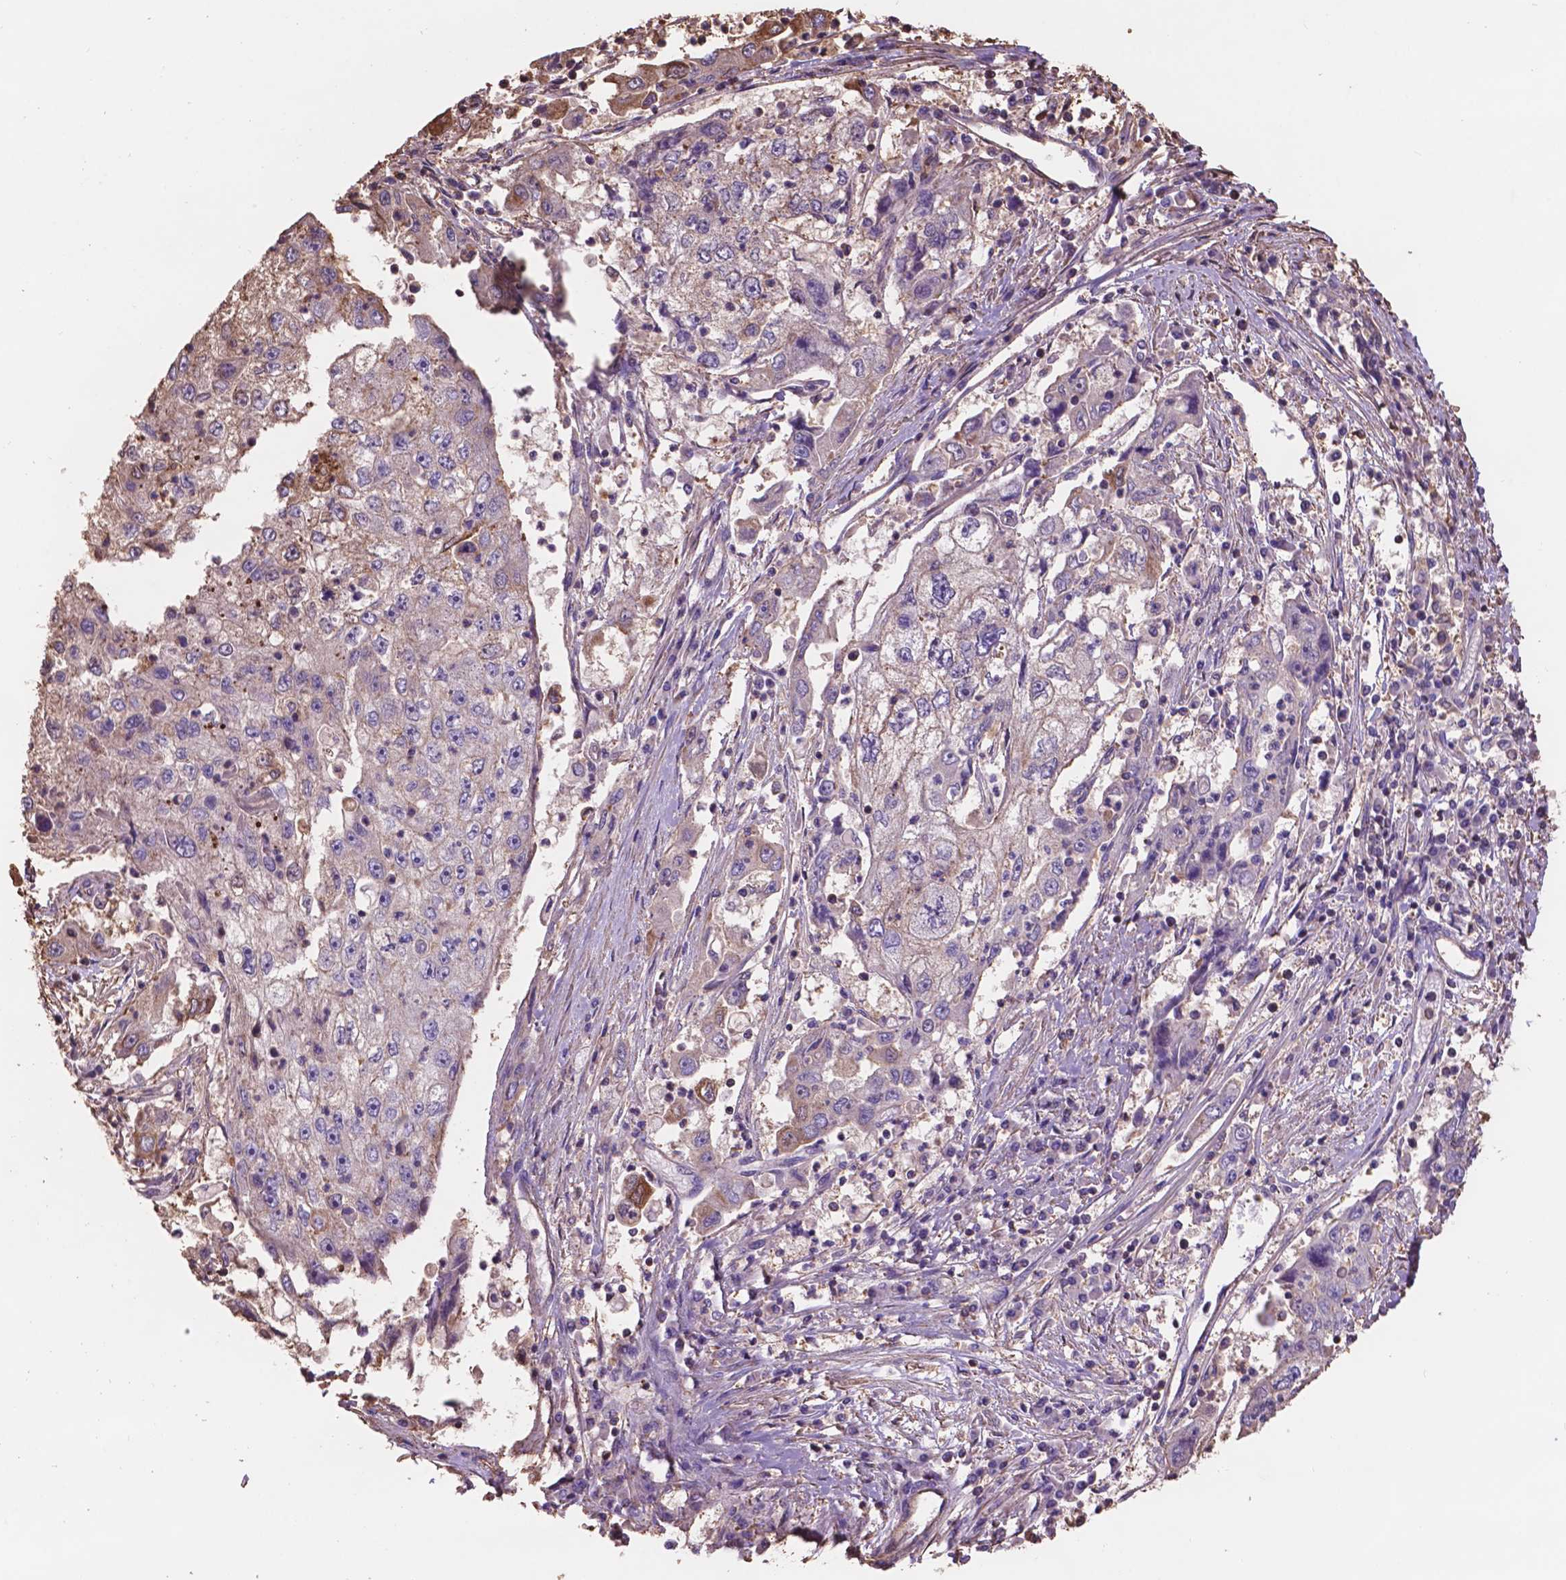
{"staining": {"intensity": "moderate", "quantity": "<25%", "location": "cytoplasmic/membranous"}, "tissue": "cervical cancer", "cell_type": "Tumor cells", "image_type": "cancer", "snomed": [{"axis": "morphology", "description": "Squamous cell carcinoma, NOS"}, {"axis": "topography", "description": "Cervix"}], "caption": "Immunohistochemistry (IHC) histopathology image of neoplastic tissue: human cervical squamous cell carcinoma stained using immunohistochemistry displays low levels of moderate protein expression localized specifically in the cytoplasmic/membranous of tumor cells, appearing as a cytoplasmic/membranous brown color.", "gene": "NIPA2", "patient": {"sex": "female", "age": 36}}